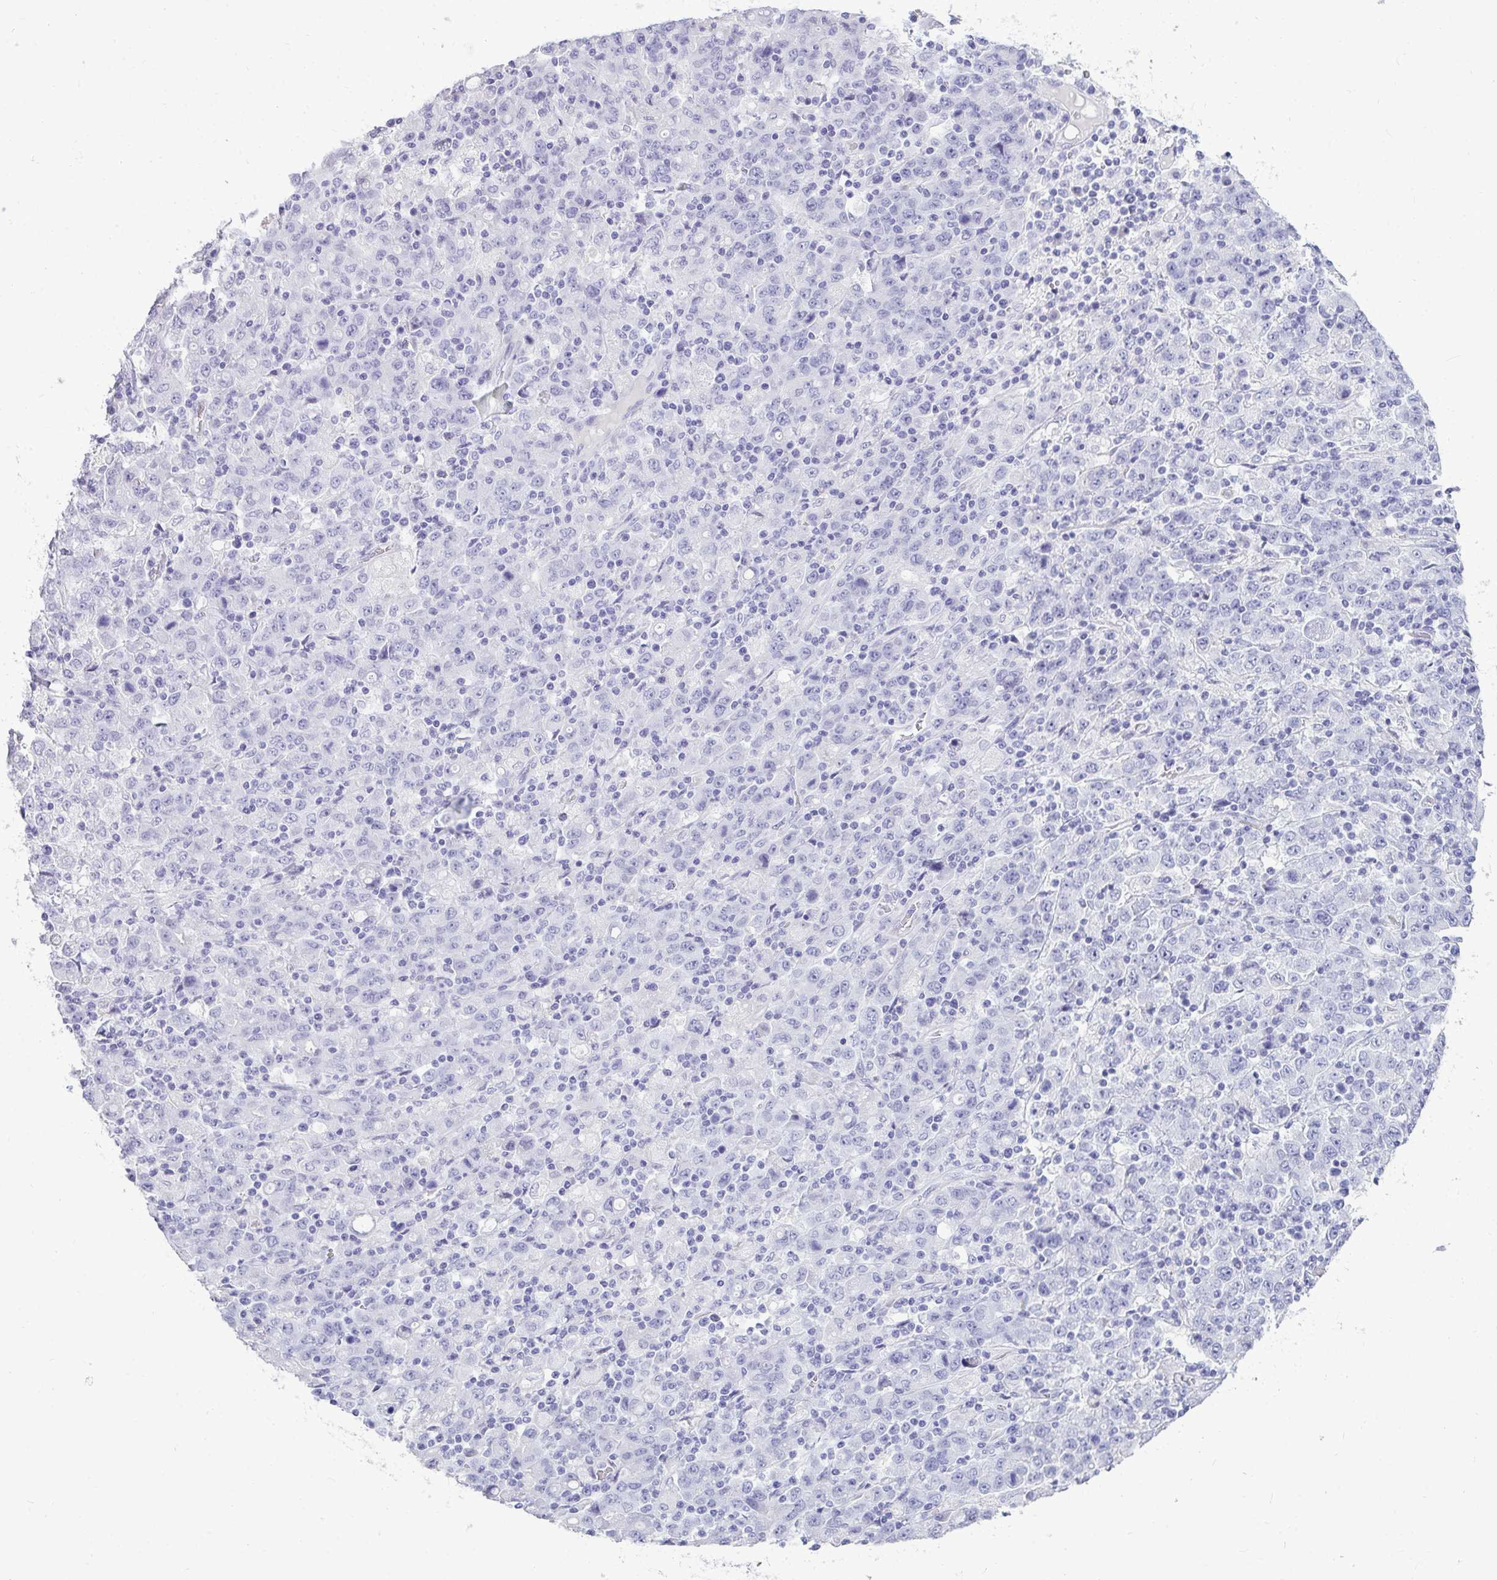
{"staining": {"intensity": "negative", "quantity": "none", "location": "none"}, "tissue": "stomach cancer", "cell_type": "Tumor cells", "image_type": "cancer", "snomed": [{"axis": "morphology", "description": "Adenocarcinoma, NOS"}, {"axis": "topography", "description": "Stomach, upper"}], "caption": "Immunohistochemical staining of human stomach cancer (adenocarcinoma) shows no significant positivity in tumor cells. (IHC, brightfield microscopy, high magnification).", "gene": "HSPB6", "patient": {"sex": "male", "age": 69}}